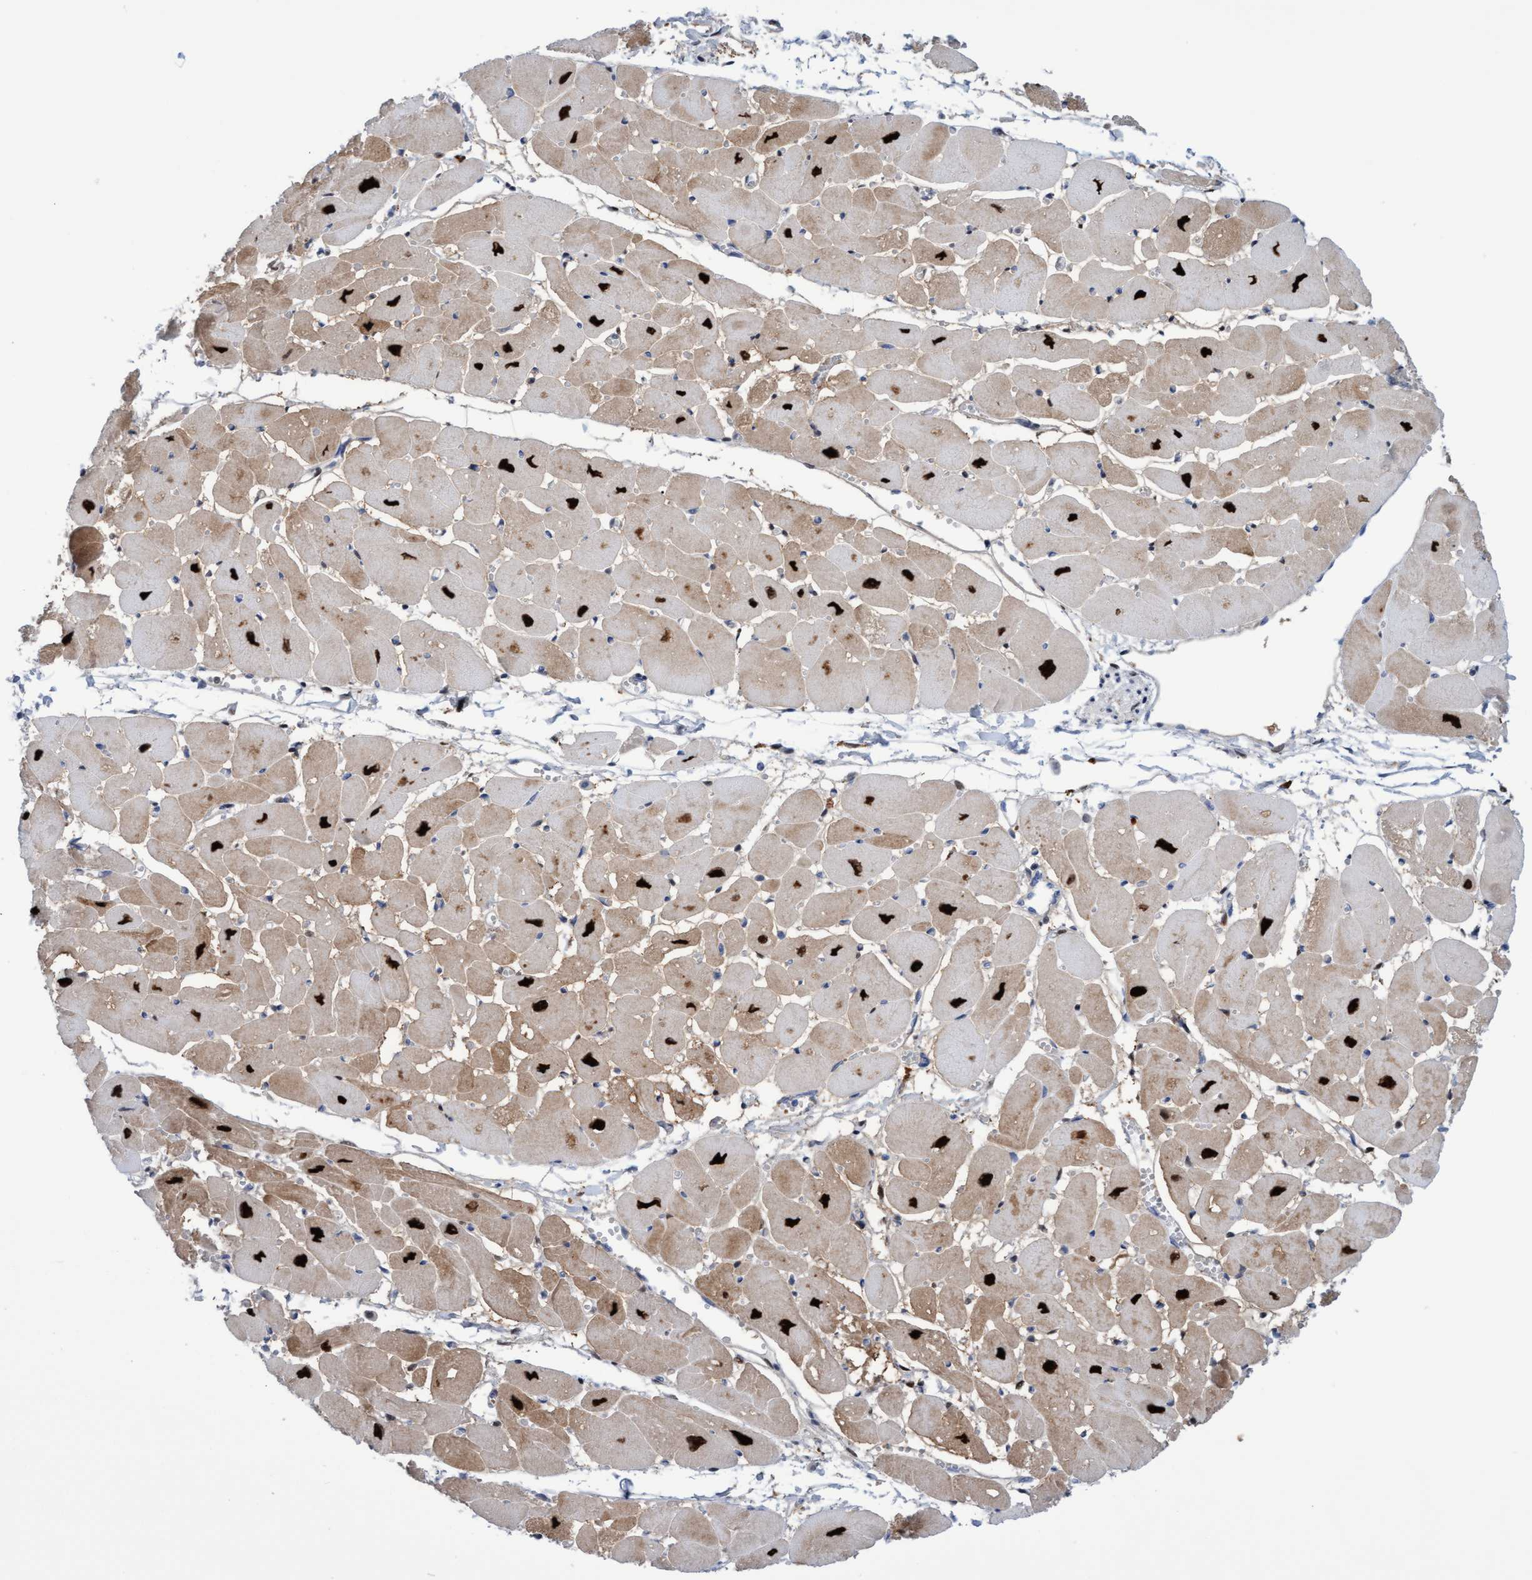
{"staining": {"intensity": "strong", "quantity": ">75%", "location": "cytoplasmic/membranous,nuclear"}, "tissue": "heart muscle", "cell_type": "Cardiomyocytes", "image_type": "normal", "snomed": [{"axis": "morphology", "description": "Normal tissue, NOS"}, {"axis": "topography", "description": "Heart"}], "caption": "Heart muscle stained with a brown dye shows strong cytoplasmic/membranous,nuclear positive expression in about >75% of cardiomyocytes.", "gene": "PINX1", "patient": {"sex": "female", "age": 54}}